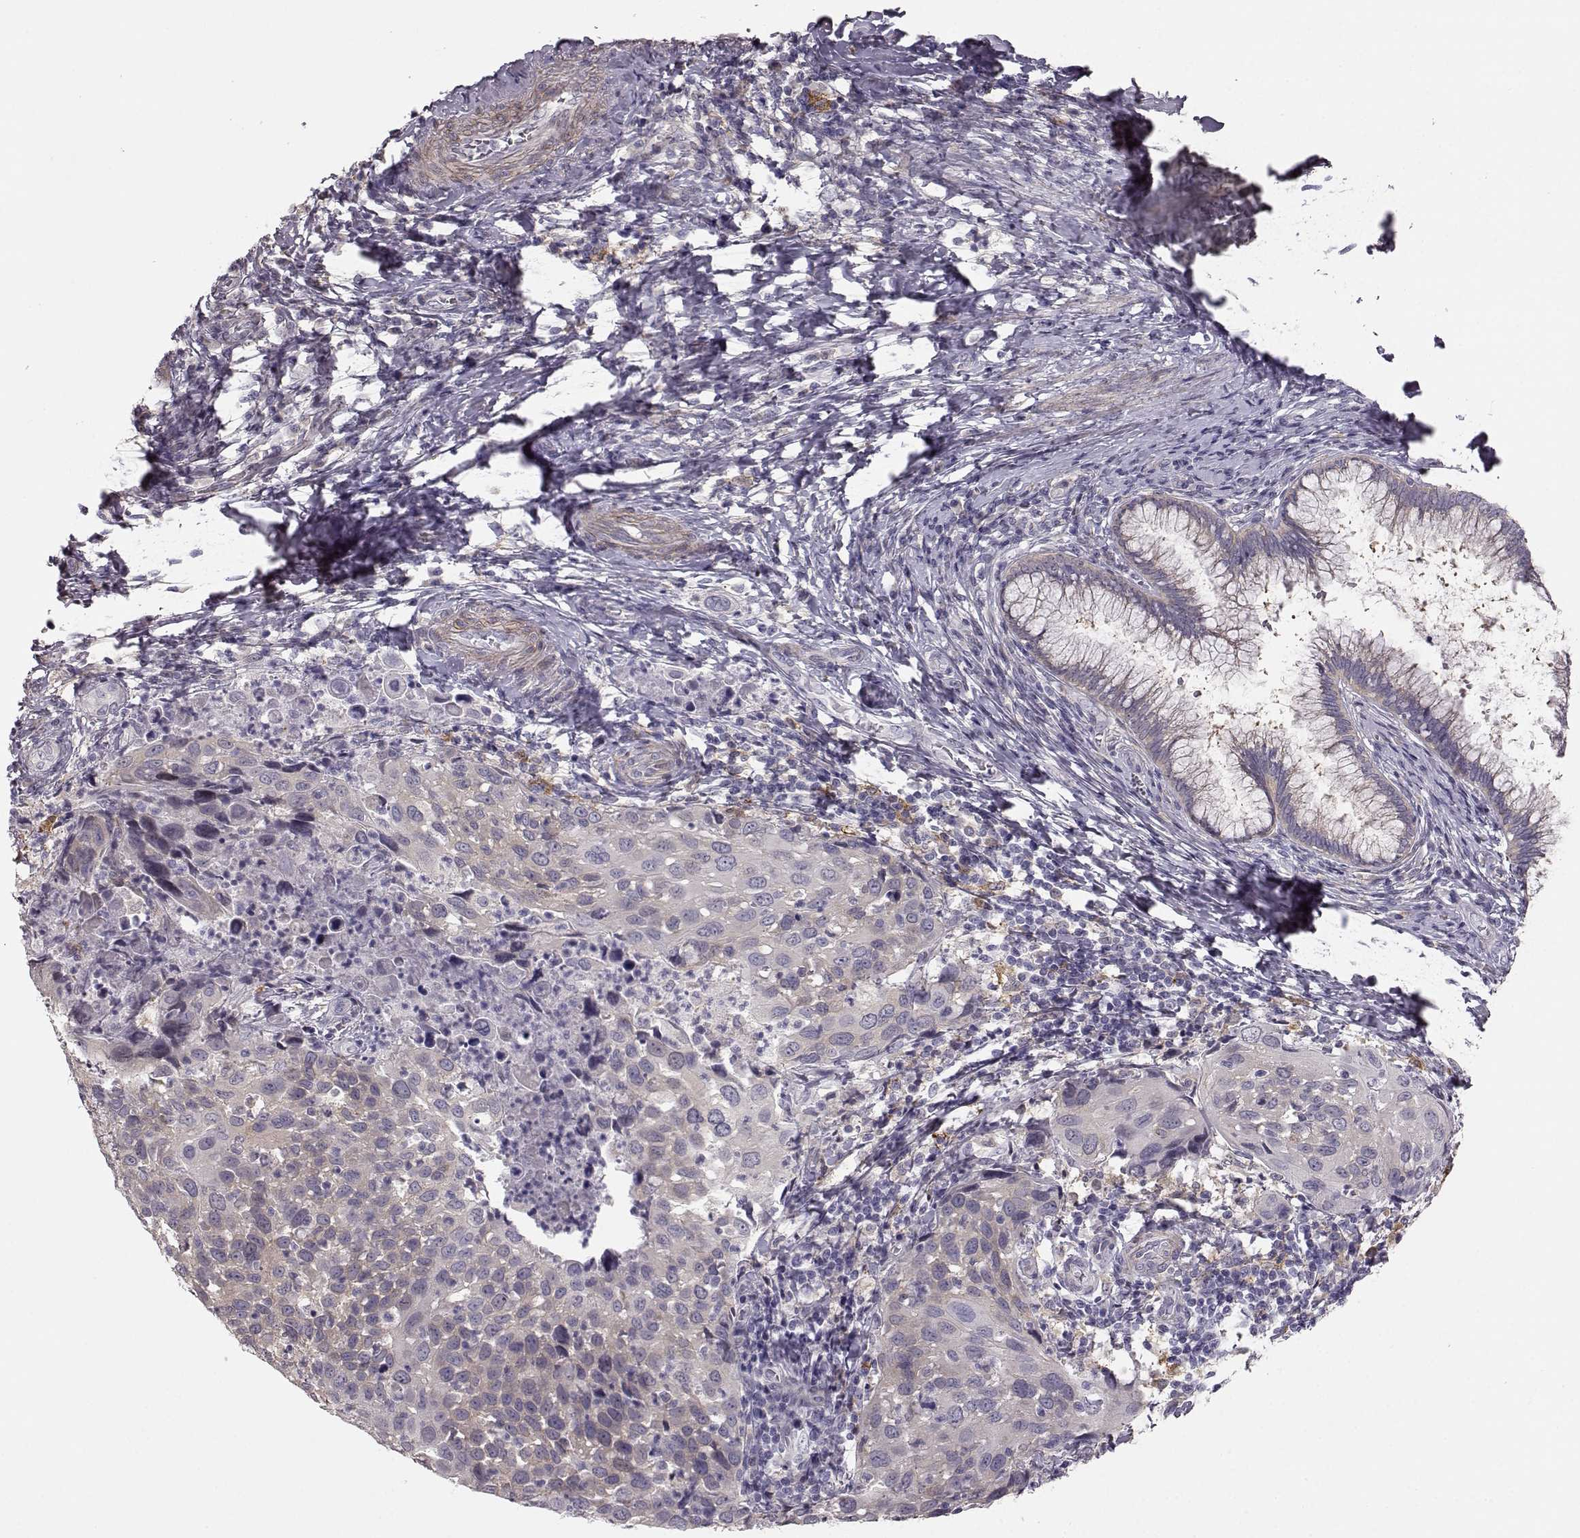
{"staining": {"intensity": "negative", "quantity": "none", "location": "none"}, "tissue": "cervical cancer", "cell_type": "Tumor cells", "image_type": "cancer", "snomed": [{"axis": "morphology", "description": "Squamous cell carcinoma, NOS"}, {"axis": "topography", "description": "Cervix"}], "caption": "The immunohistochemistry (IHC) photomicrograph has no significant expression in tumor cells of cervical cancer (squamous cell carcinoma) tissue.", "gene": "GPR50", "patient": {"sex": "female", "age": 54}}